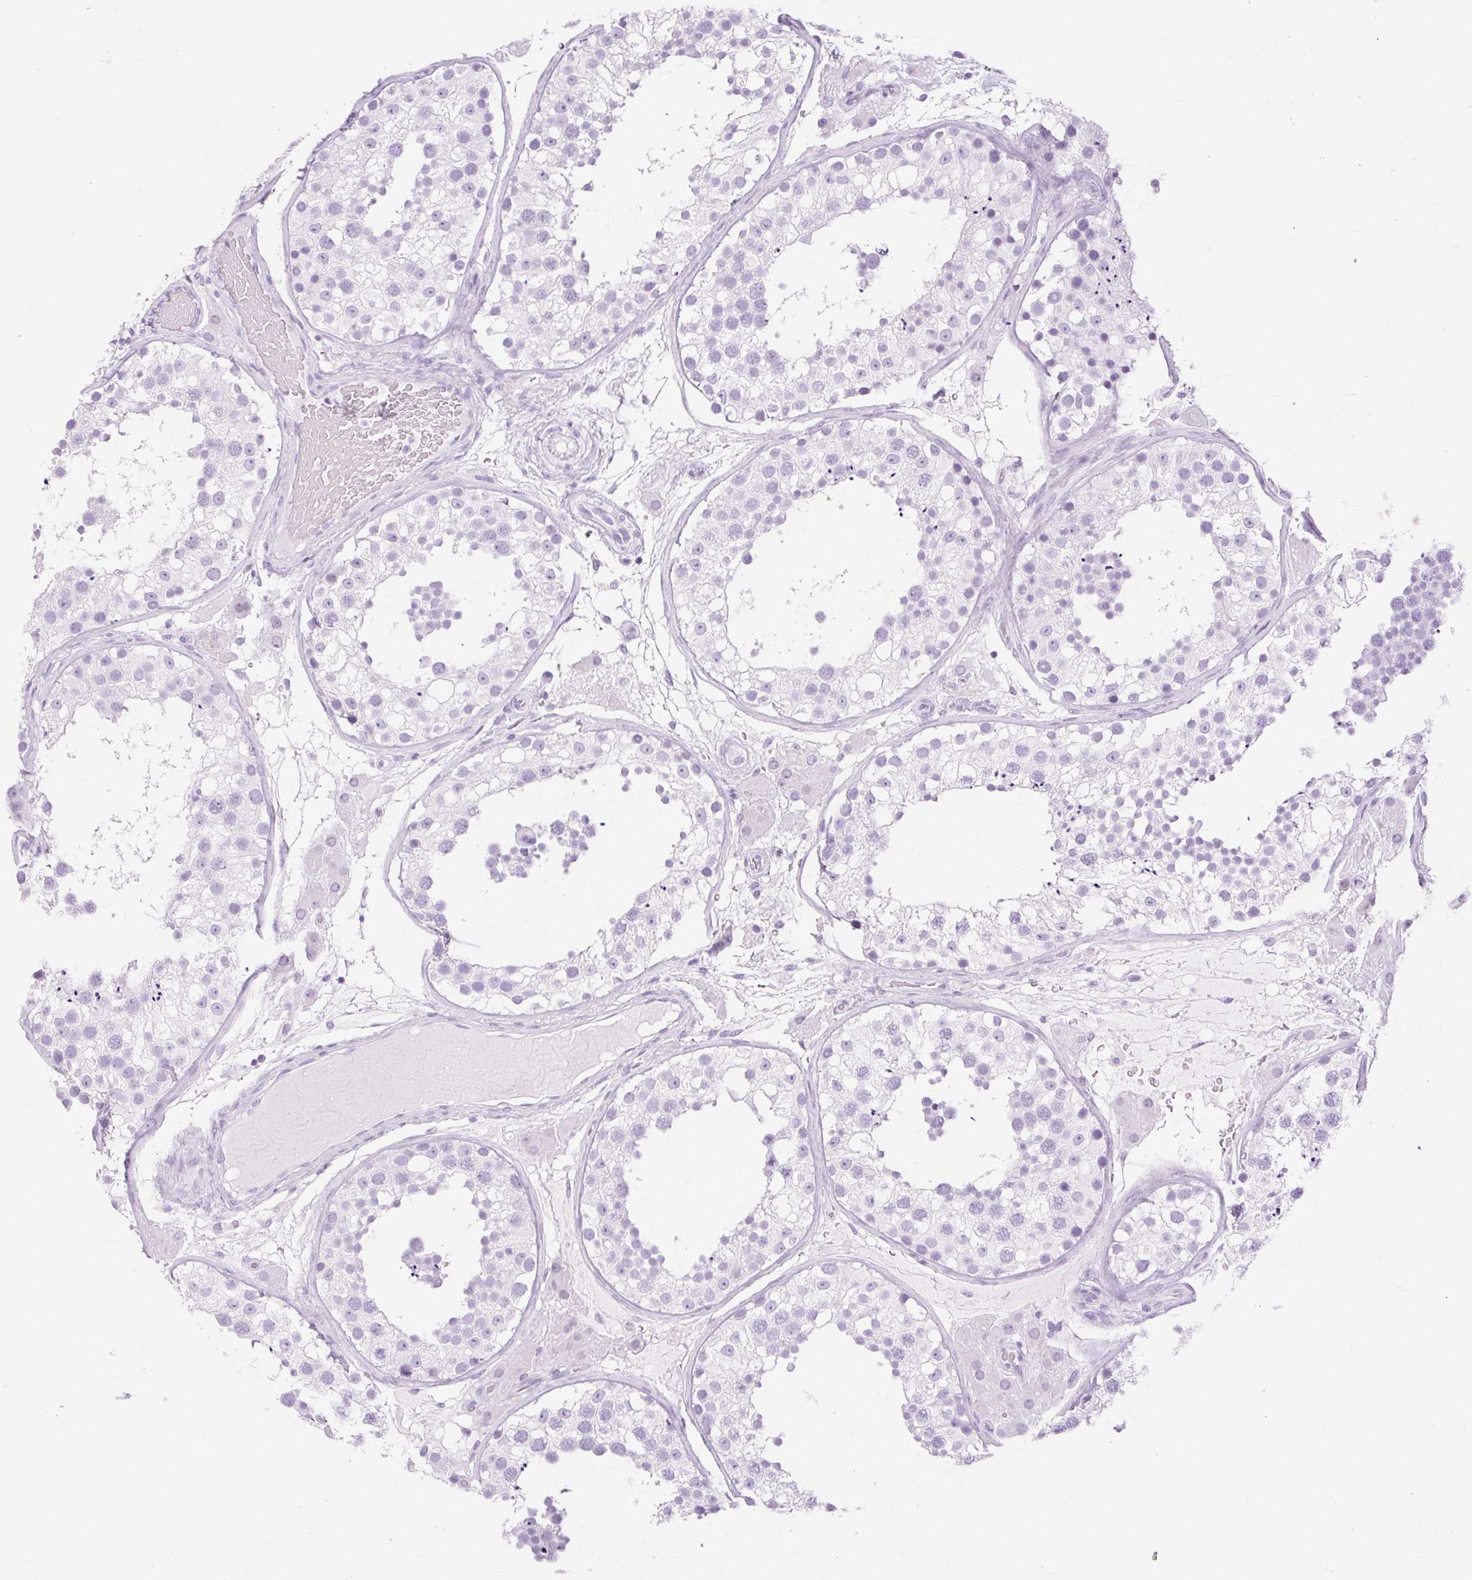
{"staining": {"intensity": "negative", "quantity": "none", "location": "none"}, "tissue": "testis", "cell_type": "Cells in seminiferous ducts", "image_type": "normal", "snomed": [{"axis": "morphology", "description": "Normal tissue, NOS"}, {"axis": "topography", "description": "Testis"}], "caption": "Cells in seminiferous ducts show no significant expression in benign testis. (DAB (3,3'-diaminobenzidine) immunohistochemistry (IHC) visualized using brightfield microscopy, high magnification).", "gene": "SPRR4", "patient": {"sex": "male", "age": 26}}